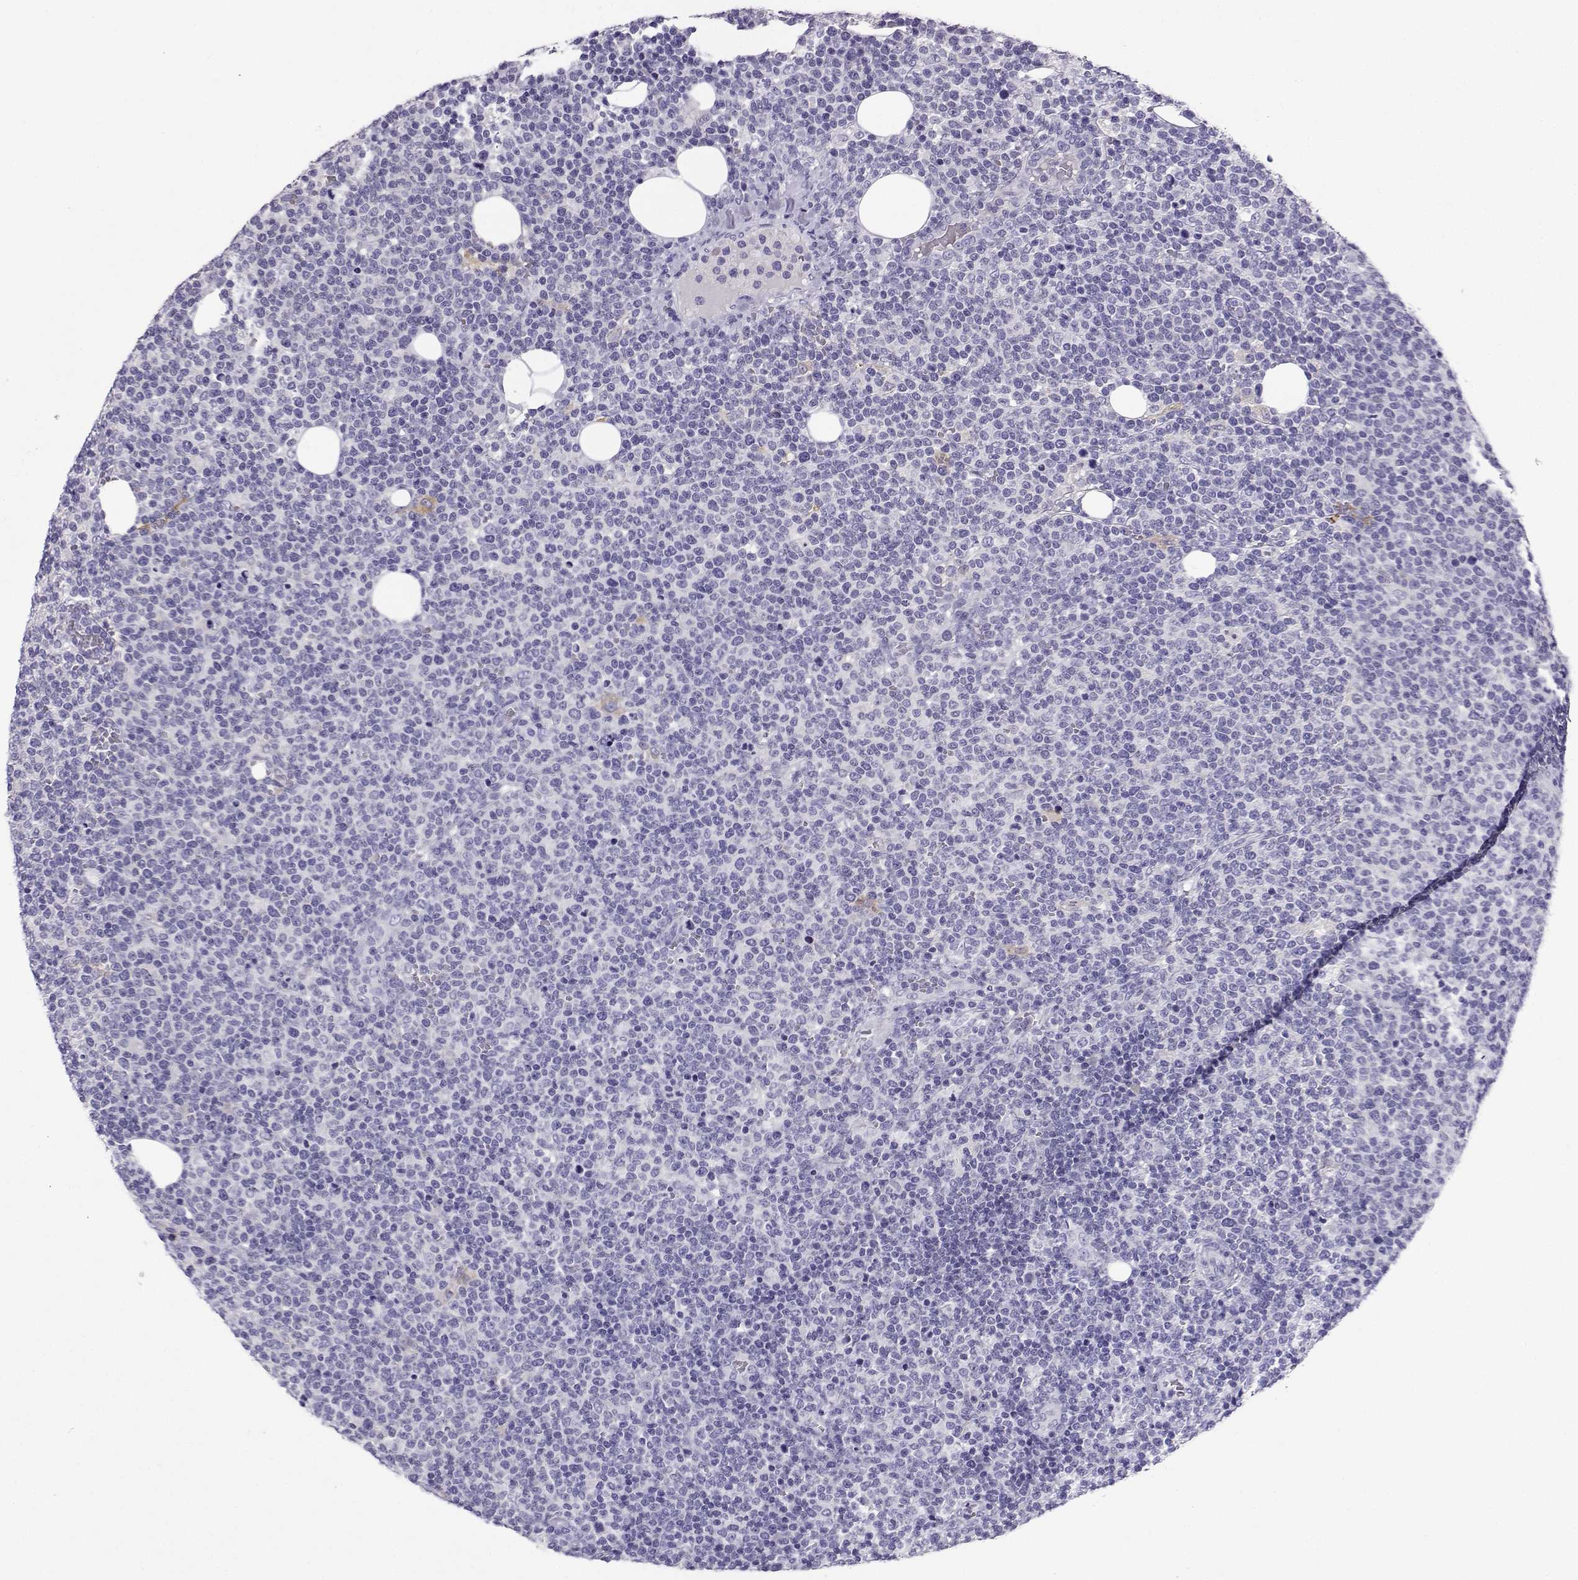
{"staining": {"intensity": "negative", "quantity": "none", "location": "none"}, "tissue": "lymphoma", "cell_type": "Tumor cells", "image_type": "cancer", "snomed": [{"axis": "morphology", "description": "Malignant lymphoma, non-Hodgkin's type, High grade"}, {"axis": "topography", "description": "Lymph node"}], "caption": "An immunohistochemistry (IHC) photomicrograph of lymphoma is shown. There is no staining in tumor cells of lymphoma. The staining was performed using DAB (3,3'-diaminobenzidine) to visualize the protein expression in brown, while the nuclei were stained in blue with hematoxylin (Magnification: 20x).", "gene": "LINGO1", "patient": {"sex": "male", "age": 61}}